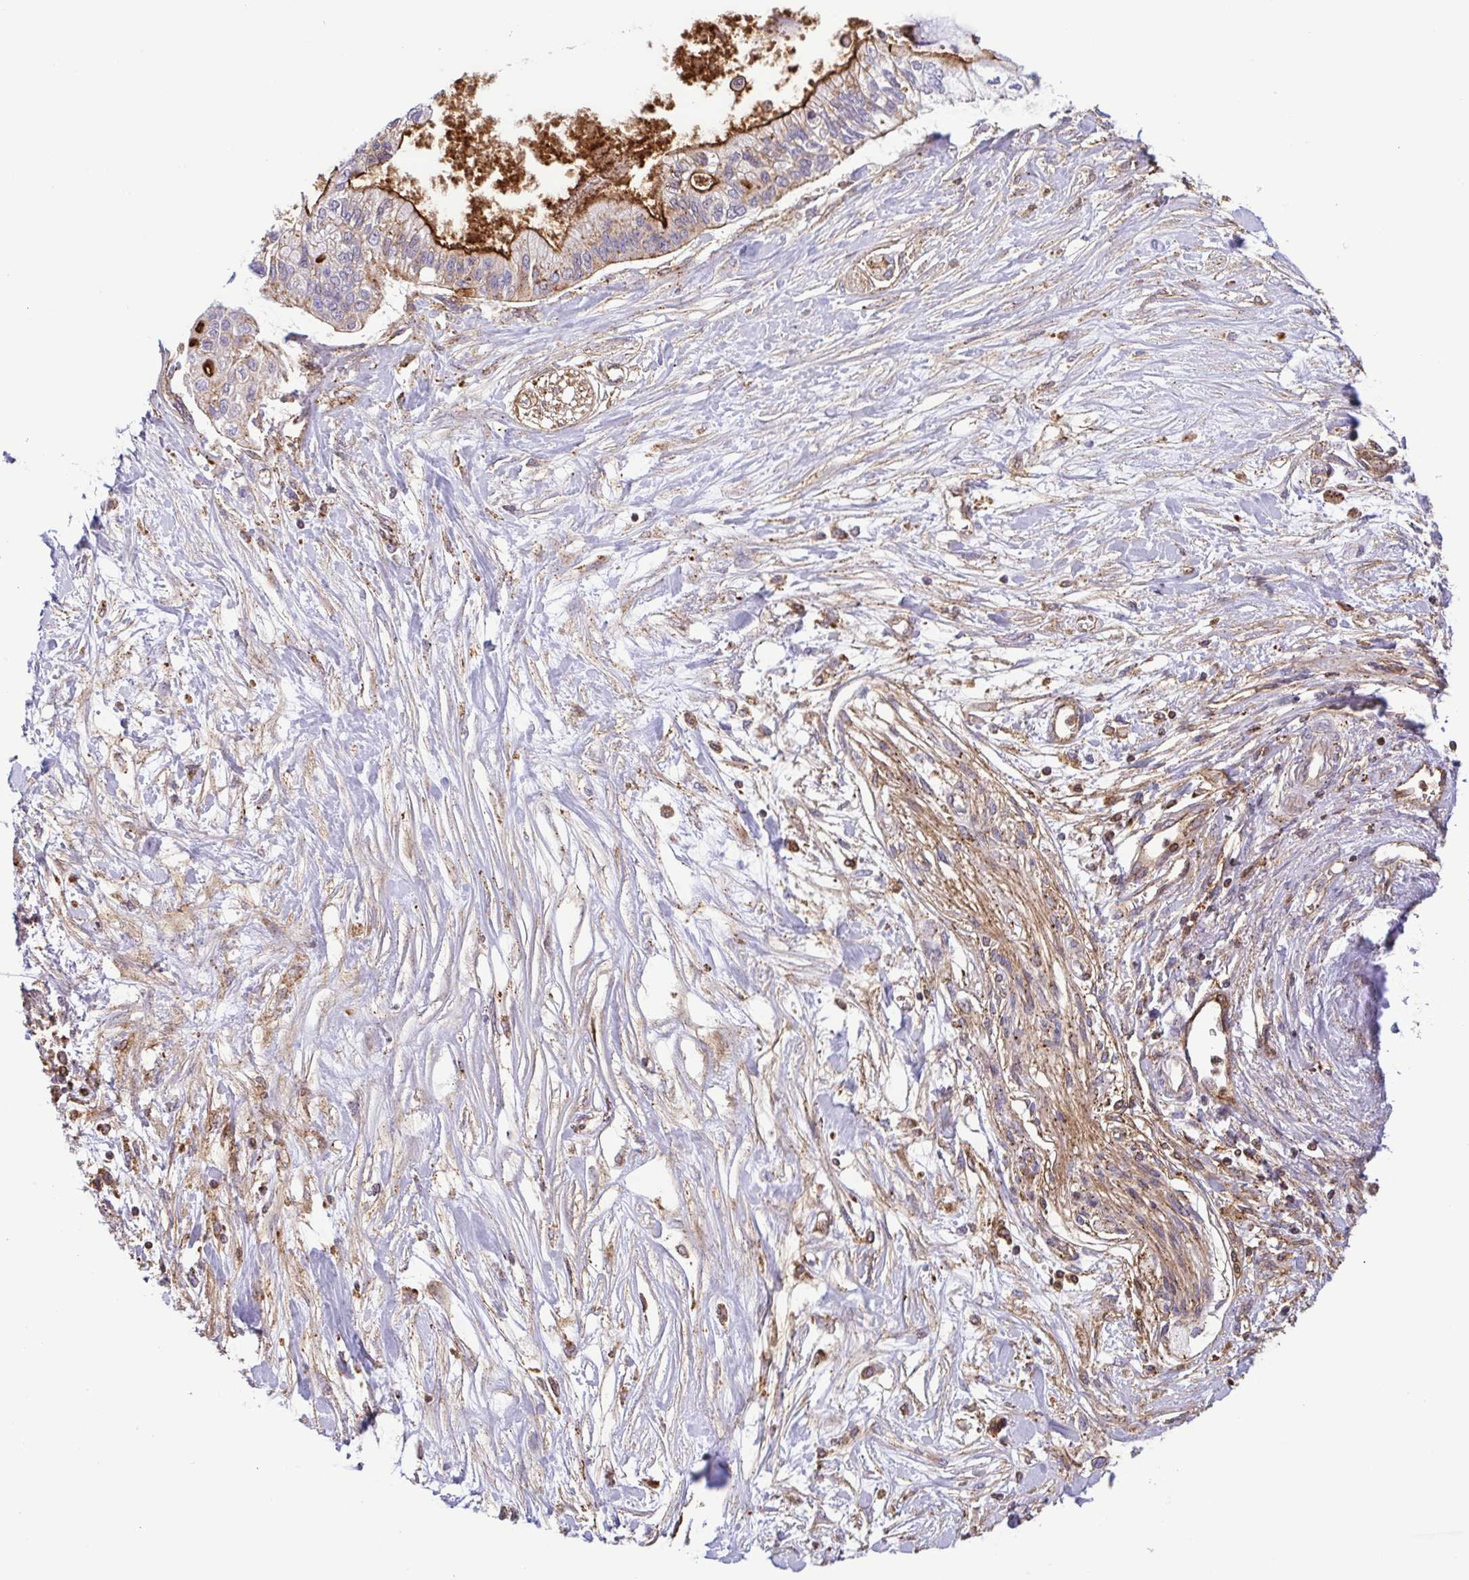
{"staining": {"intensity": "moderate", "quantity": ">75%", "location": "cytoplasmic/membranous"}, "tissue": "pancreatic cancer", "cell_type": "Tumor cells", "image_type": "cancer", "snomed": [{"axis": "morphology", "description": "Adenocarcinoma, NOS"}, {"axis": "topography", "description": "Pancreas"}], "caption": "Pancreatic cancer stained for a protein (brown) demonstrates moderate cytoplasmic/membranous positive staining in approximately >75% of tumor cells.", "gene": "CHMP1B", "patient": {"sex": "female", "age": 77}}